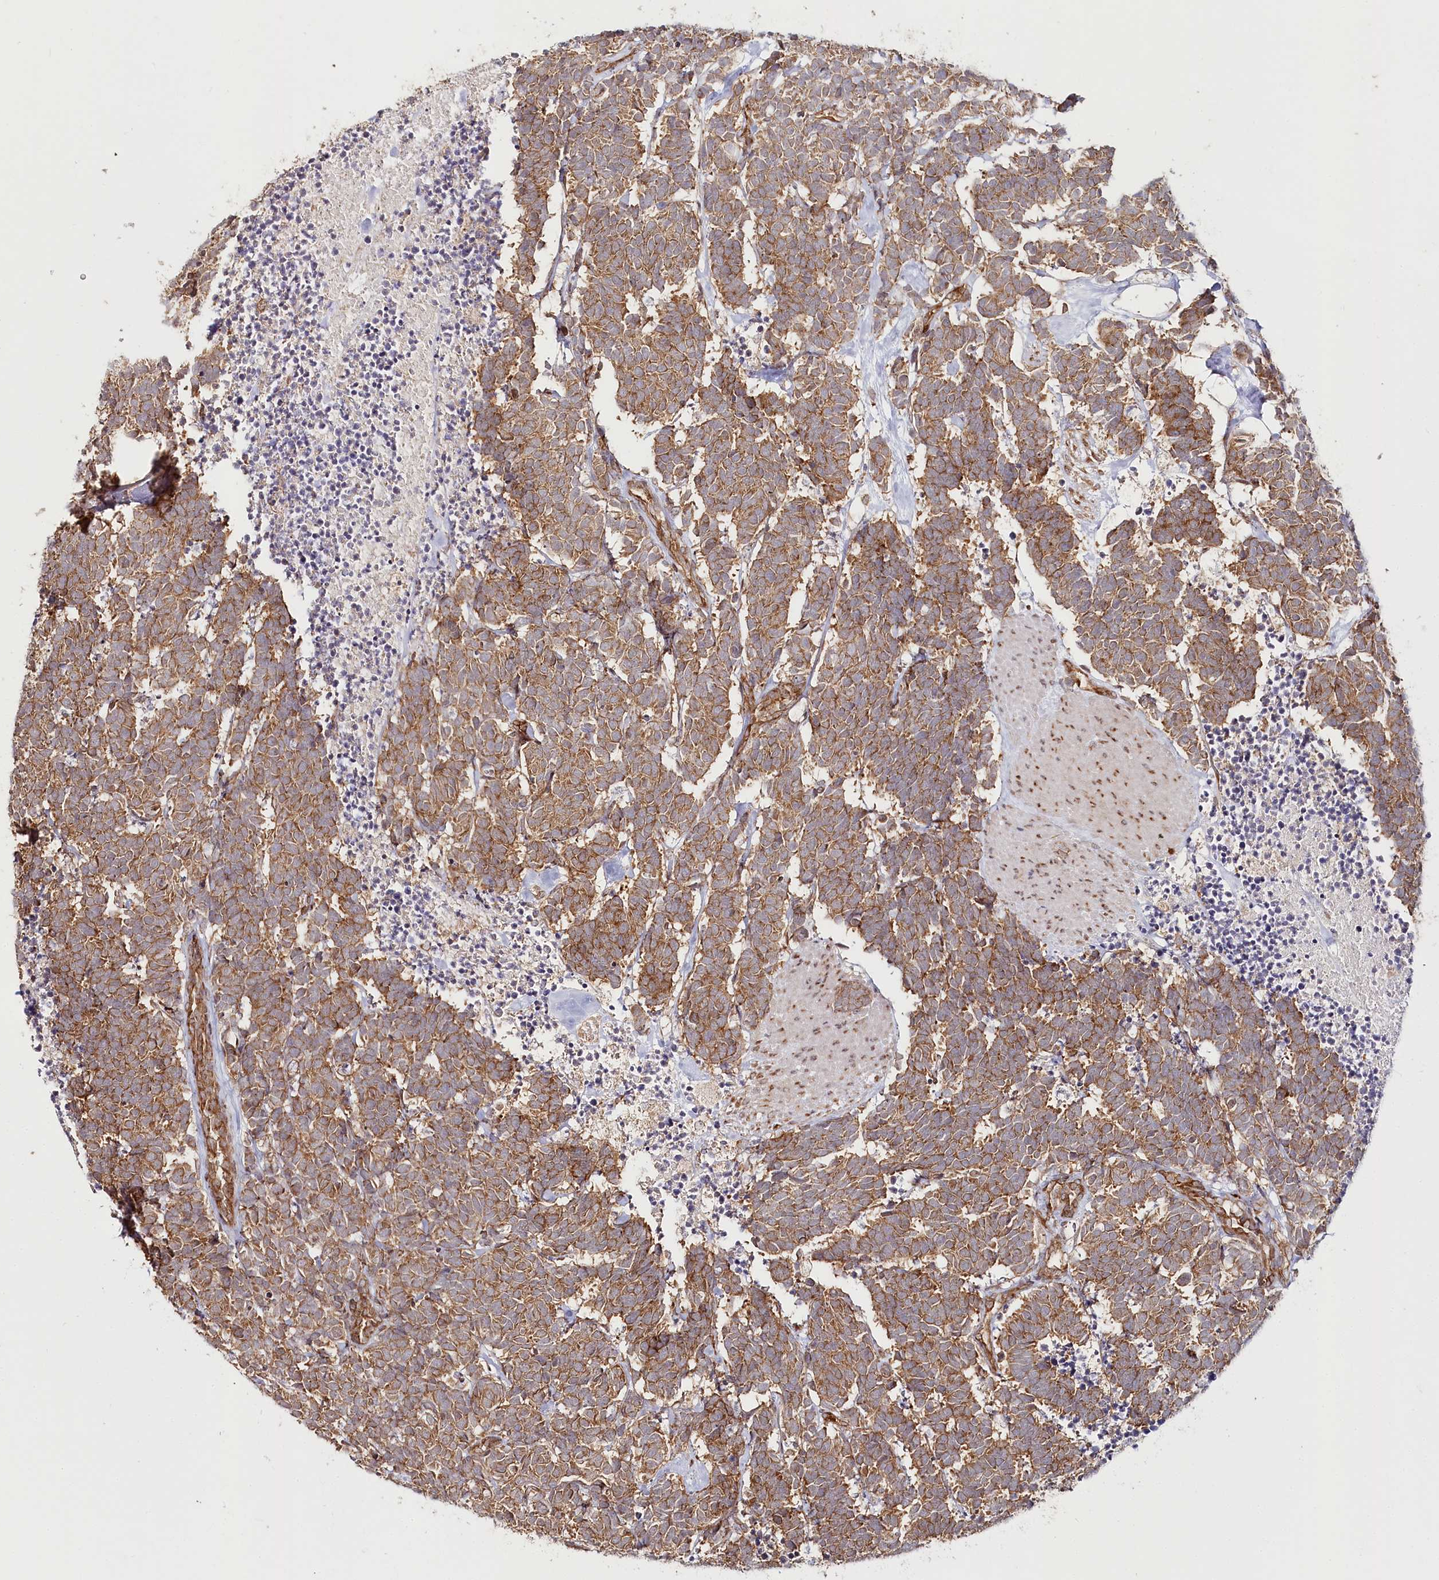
{"staining": {"intensity": "moderate", "quantity": ">75%", "location": "cytoplasmic/membranous"}, "tissue": "carcinoid", "cell_type": "Tumor cells", "image_type": "cancer", "snomed": [{"axis": "morphology", "description": "Carcinoma, NOS"}, {"axis": "morphology", "description": "Carcinoid, malignant, NOS"}, {"axis": "topography", "description": "Urinary bladder"}], "caption": "Carcinoid was stained to show a protein in brown. There is medium levels of moderate cytoplasmic/membranous expression in about >75% of tumor cells.", "gene": "OTUD4", "patient": {"sex": "male", "age": 57}}